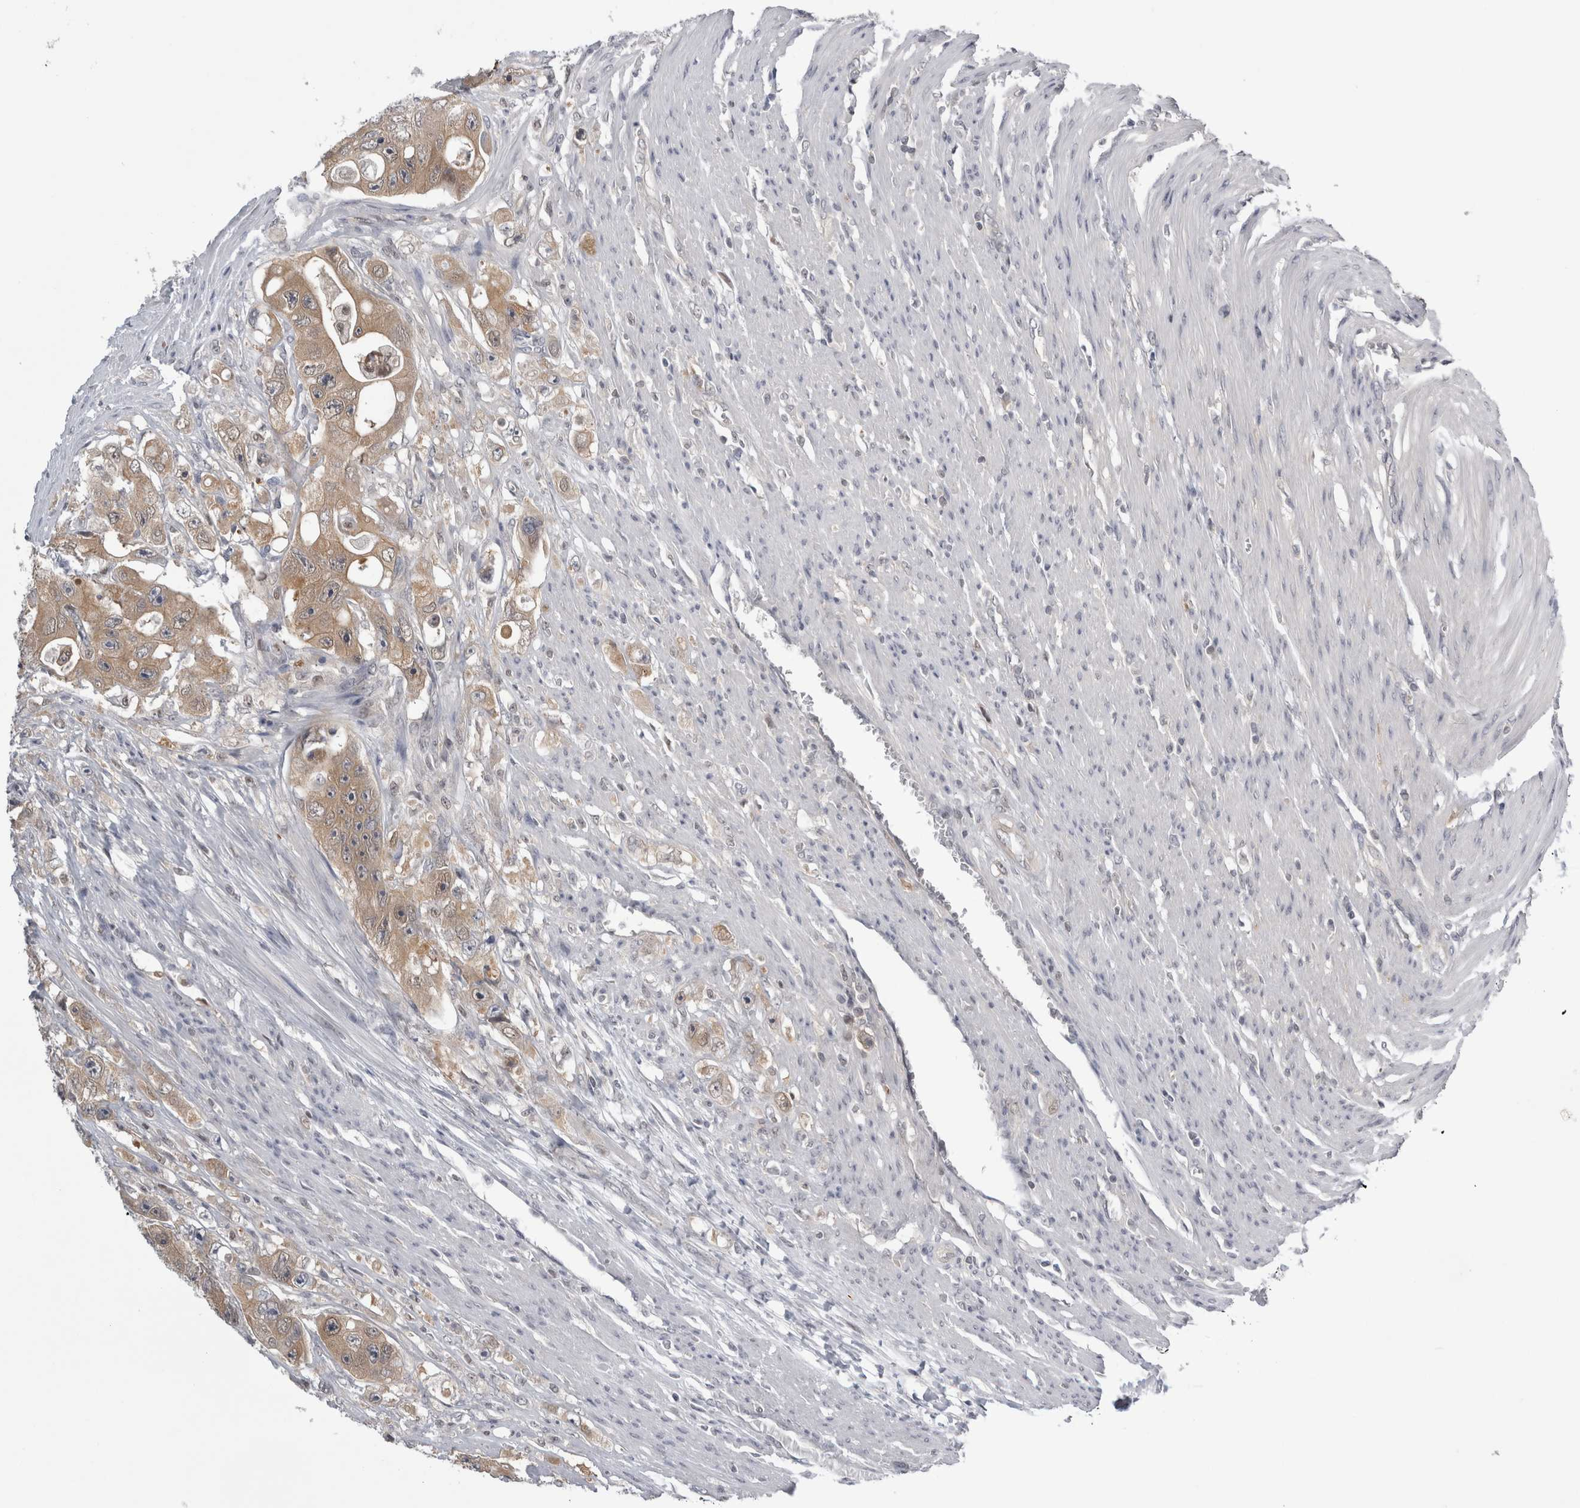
{"staining": {"intensity": "moderate", "quantity": ">75%", "location": "cytoplasmic/membranous"}, "tissue": "colorectal cancer", "cell_type": "Tumor cells", "image_type": "cancer", "snomed": [{"axis": "morphology", "description": "Adenocarcinoma, NOS"}, {"axis": "topography", "description": "Colon"}], "caption": "Brown immunohistochemical staining in adenocarcinoma (colorectal) exhibits moderate cytoplasmic/membranous positivity in approximately >75% of tumor cells. (Stains: DAB (3,3'-diaminobenzidine) in brown, nuclei in blue, Microscopy: brightfield microscopy at high magnification).", "gene": "PSMB2", "patient": {"sex": "female", "age": 46}}